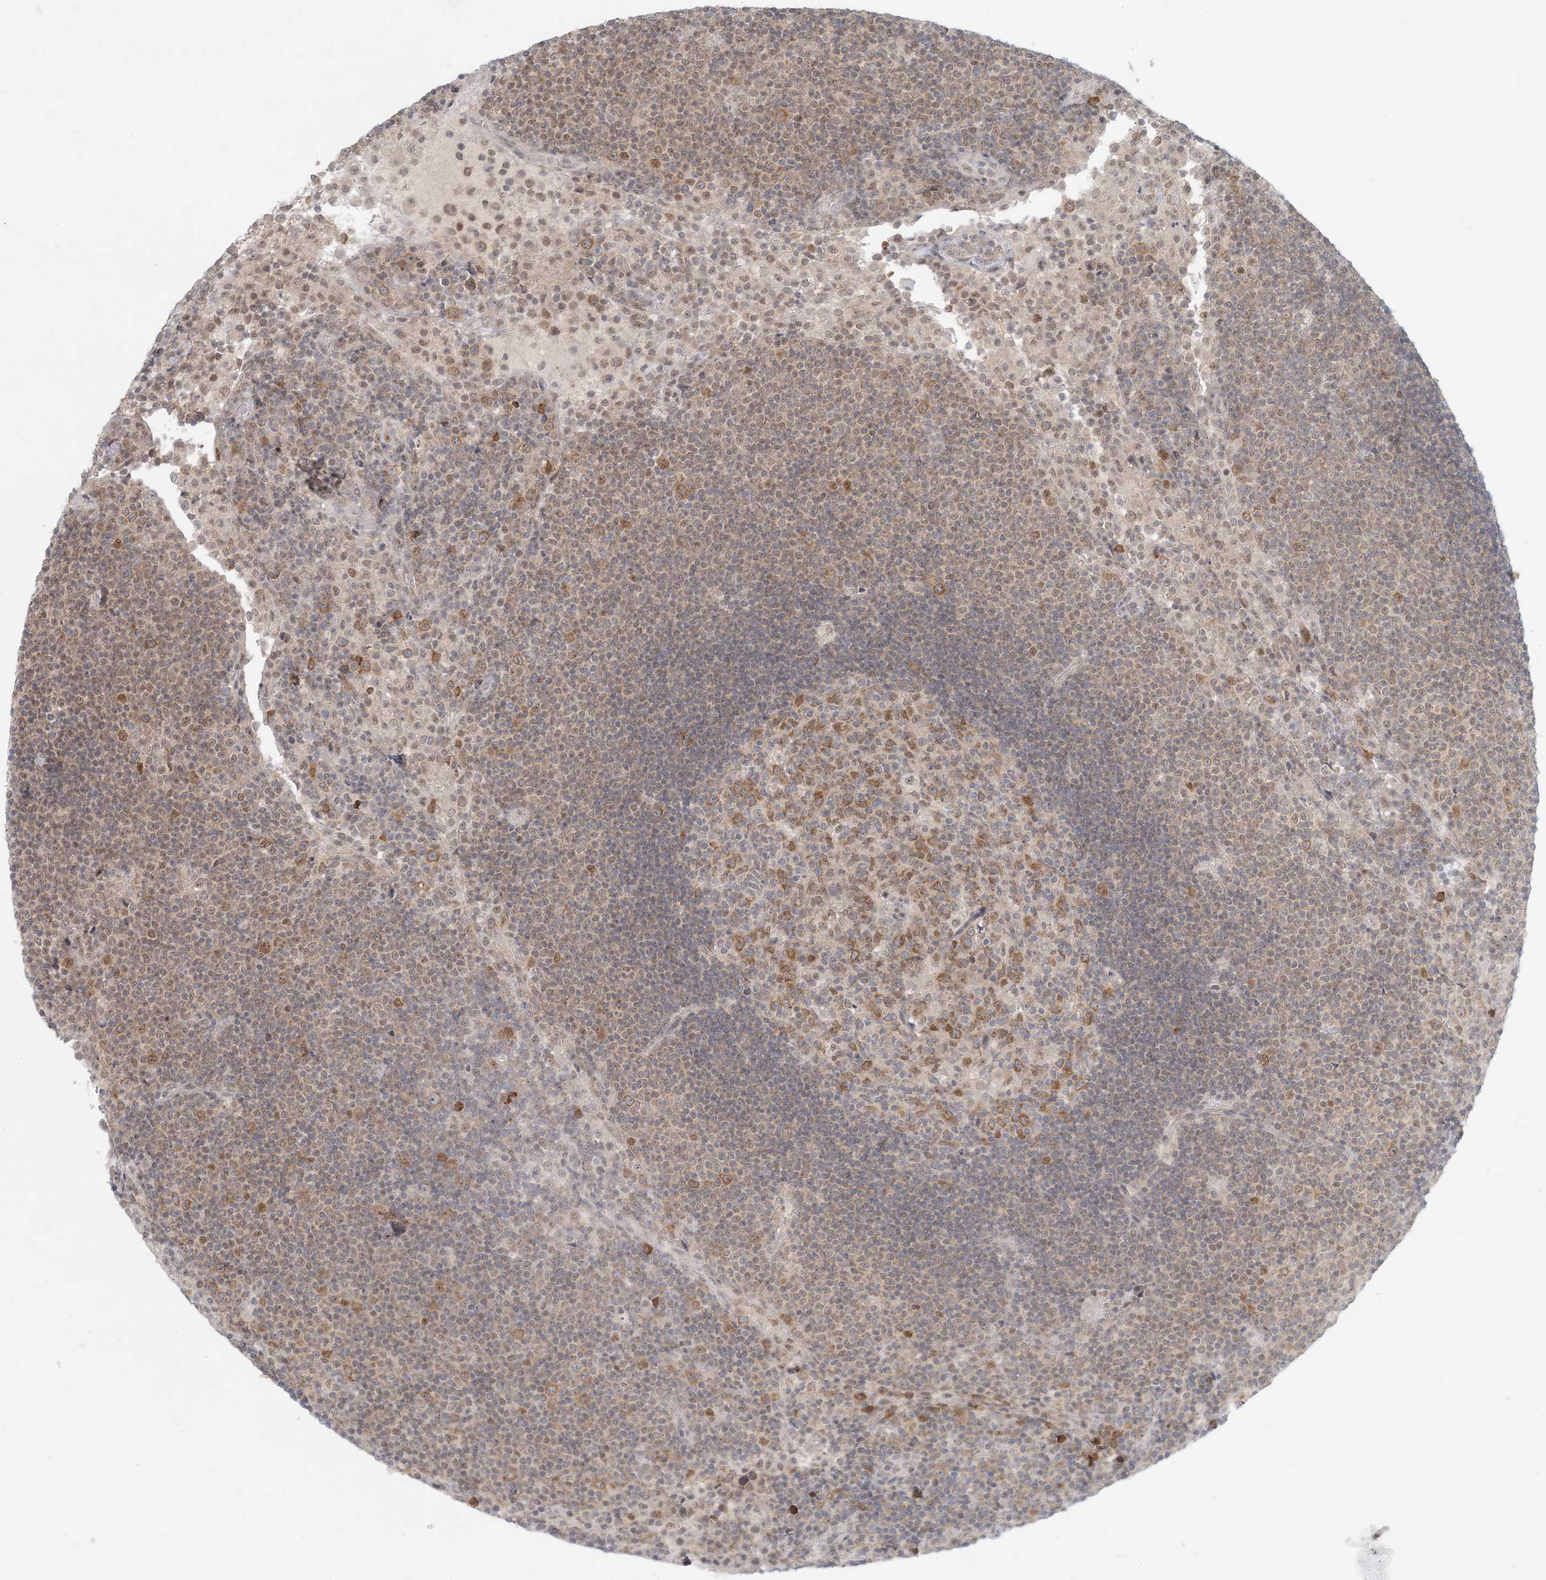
{"staining": {"intensity": "moderate", "quantity": "25%-75%", "location": "cytoplasmic/membranous"}, "tissue": "lymph node", "cell_type": "Germinal center cells", "image_type": "normal", "snomed": [{"axis": "morphology", "description": "Normal tissue, NOS"}, {"axis": "topography", "description": "Lymph node"}], "caption": "The micrograph displays immunohistochemical staining of benign lymph node. There is moderate cytoplasmic/membranous expression is appreciated in approximately 25%-75% of germinal center cells.", "gene": "OBI1", "patient": {"sex": "female", "age": 53}}